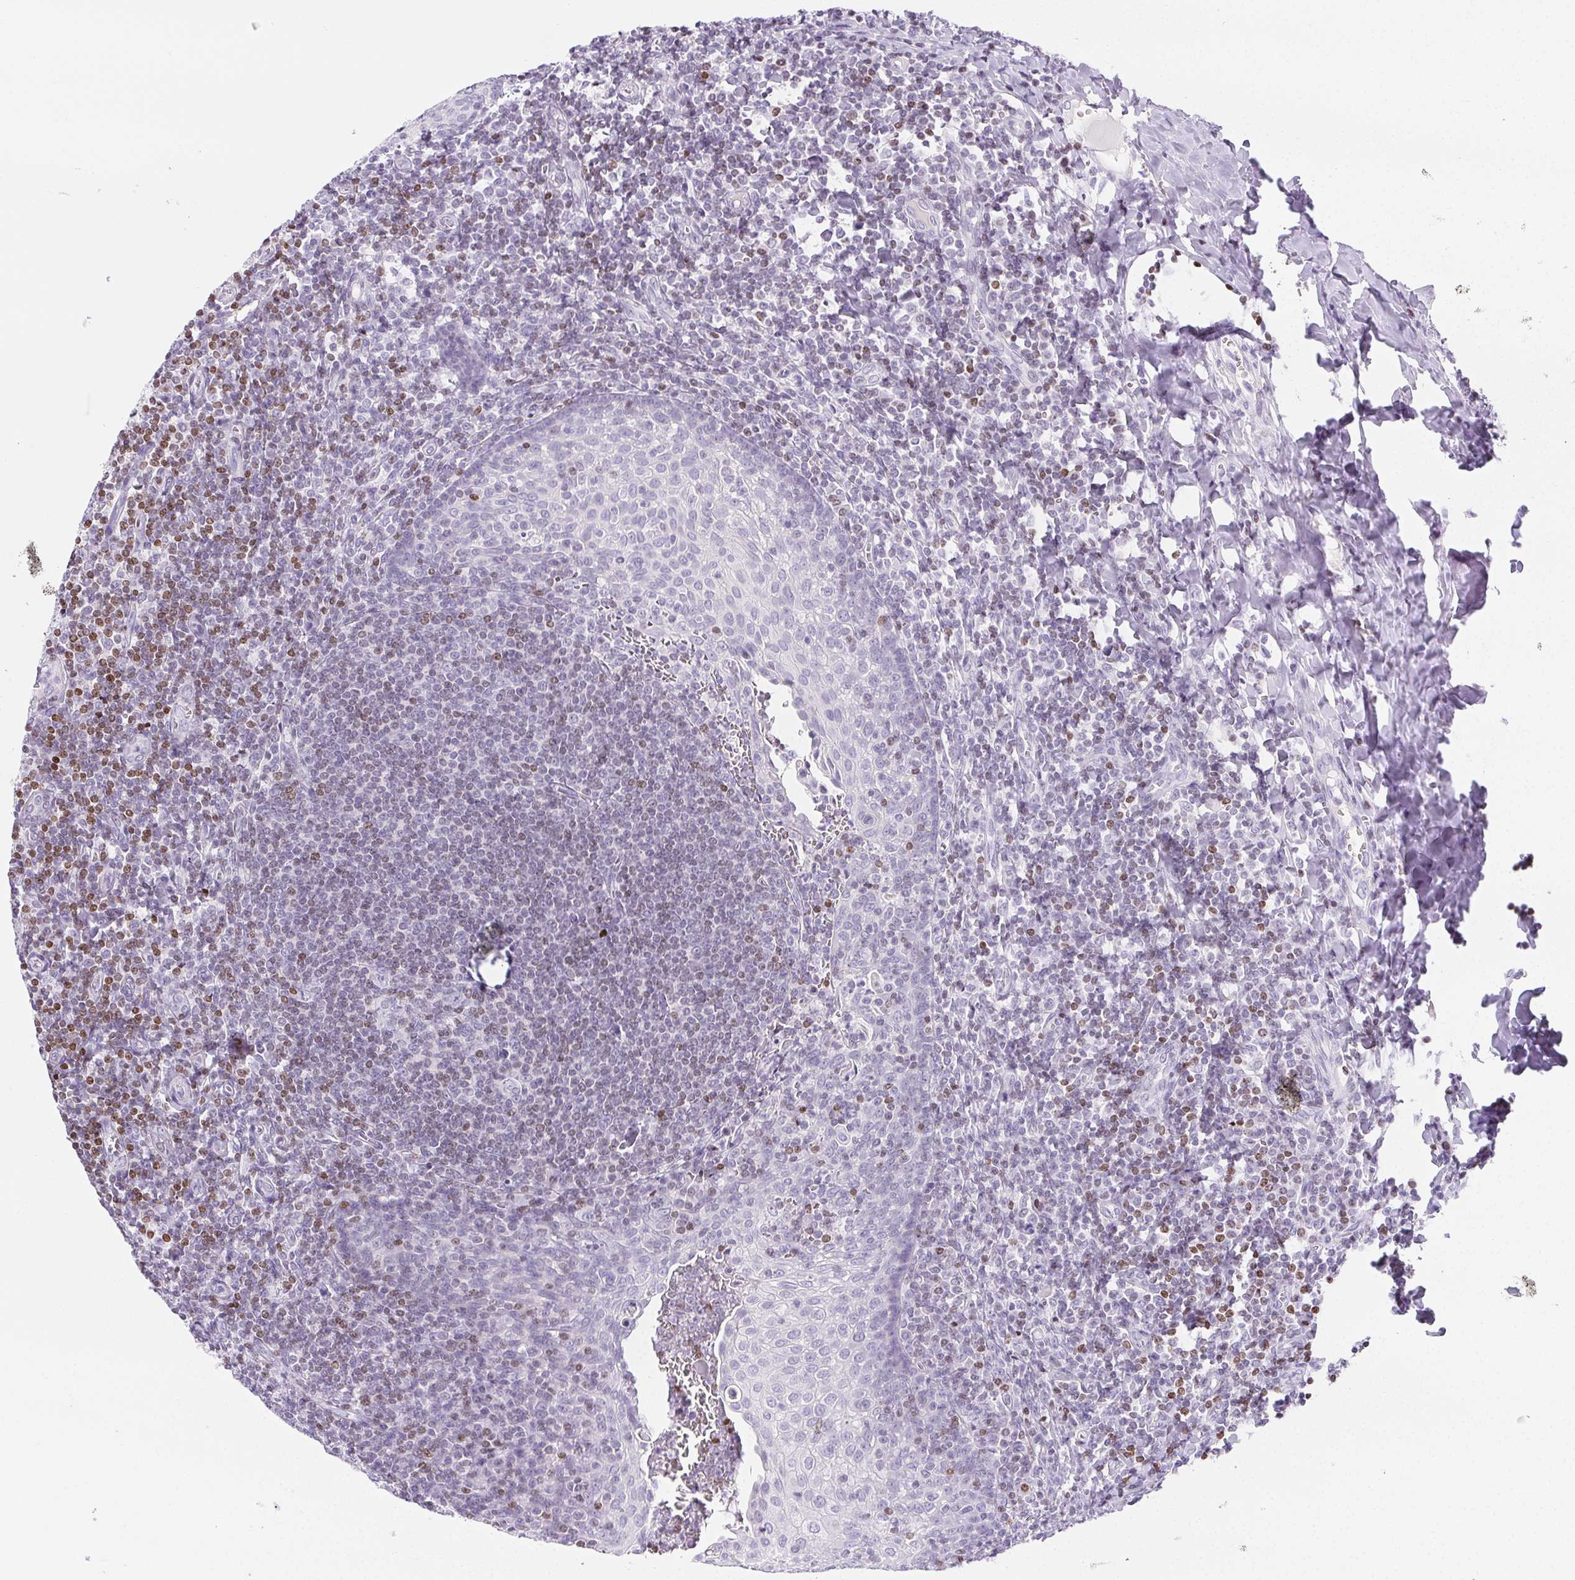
{"staining": {"intensity": "negative", "quantity": "none", "location": "none"}, "tissue": "tonsil", "cell_type": "Germinal center cells", "image_type": "normal", "snomed": [{"axis": "morphology", "description": "Normal tissue, NOS"}, {"axis": "morphology", "description": "Inflammation, NOS"}, {"axis": "topography", "description": "Tonsil"}], "caption": "Immunohistochemistry (IHC) micrograph of normal human tonsil stained for a protein (brown), which reveals no expression in germinal center cells.", "gene": "BEND2", "patient": {"sex": "female", "age": 31}}